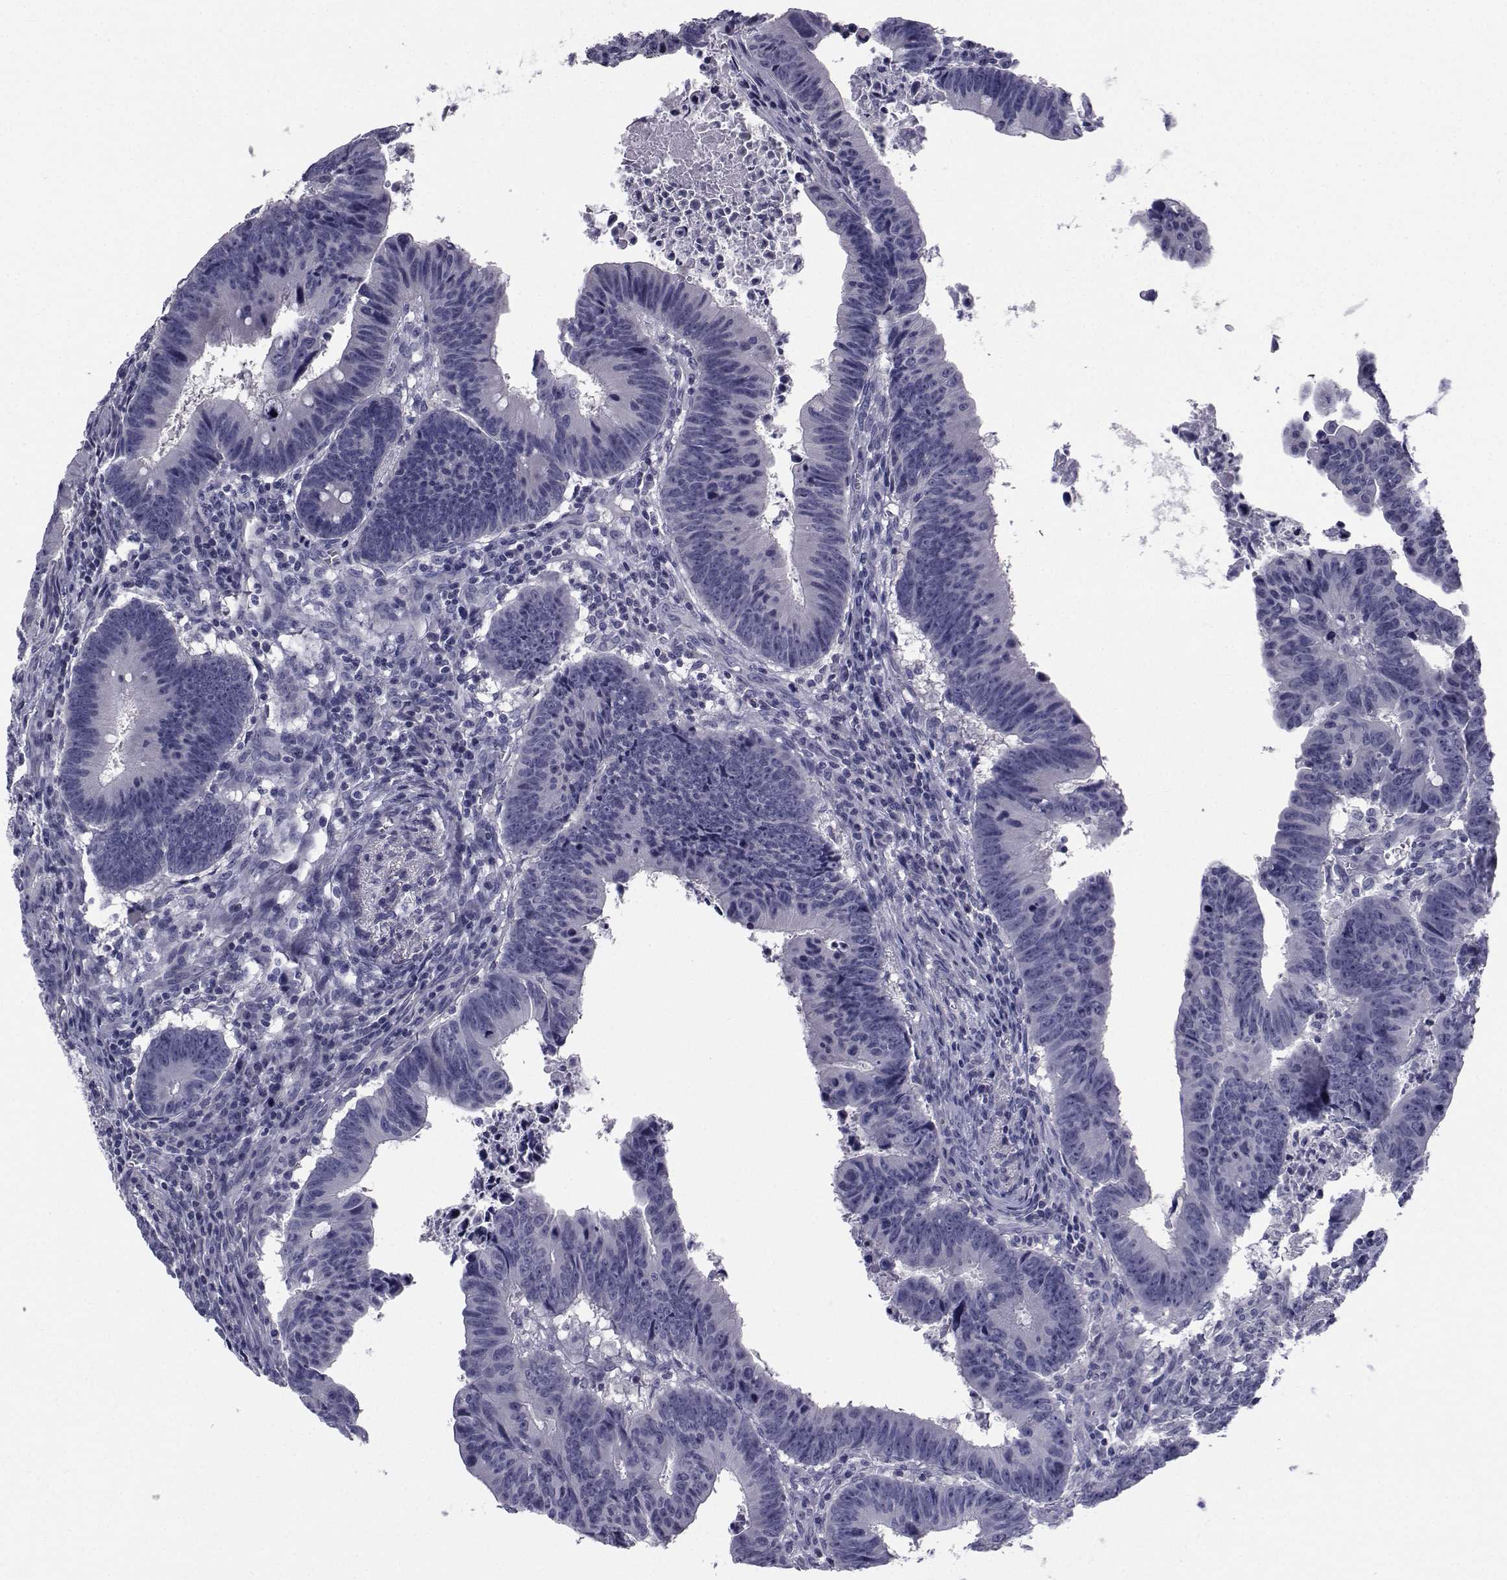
{"staining": {"intensity": "negative", "quantity": "none", "location": "none"}, "tissue": "colorectal cancer", "cell_type": "Tumor cells", "image_type": "cancer", "snomed": [{"axis": "morphology", "description": "Adenocarcinoma, NOS"}, {"axis": "topography", "description": "Colon"}], "caption": "DAB immunohistochemical staining of colorectal adenocarcinoma shows no significant expression in tumor cells.", "gene": "CHRNA1", "patient": {"sex": "female", "age": 87}}